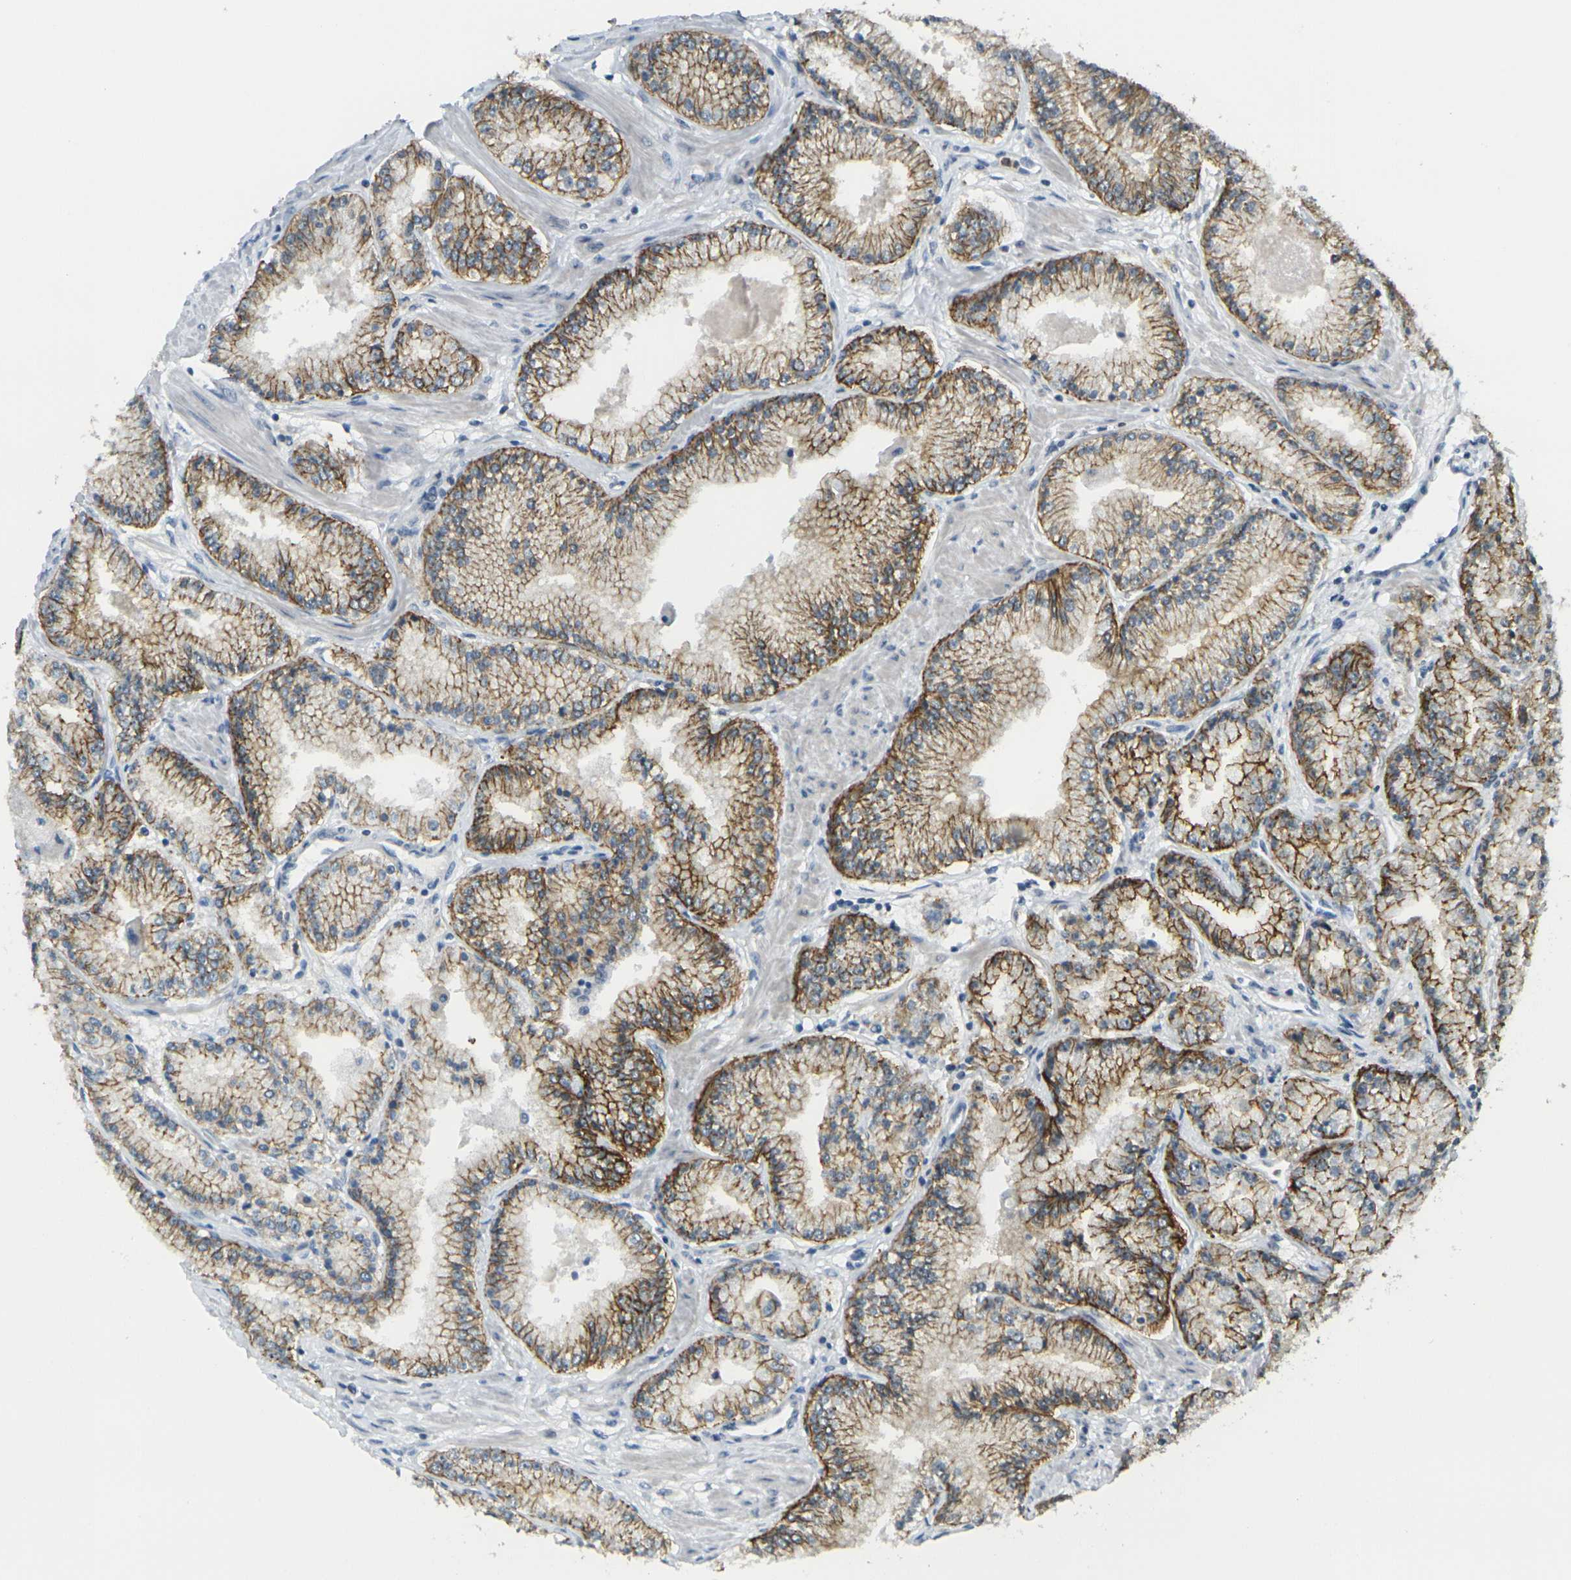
{"staining": {"intensity": "strong", "quantity": ">75%", "location": "cytoplasmic/membranous"}, "tissue": "prostate cancer", "cell_type": "Tumor cells", "image_type": "cancer", "snomed": [{"axis": "morphology", "description": "Adenocarcinoma, High grade"}, {"axis": "topography", "description": "Prostate"}], "caption": "A brown stain labels strong cytoplasmic/membranous expression of a protein in prostate cancer (high-grade adenocarcinoma) tumor cells. (DAB = brown stain, brightfield microscopy at high magnification).", "gene": "SPTBN2", "patient": {"sex": "male", "age": 61}}